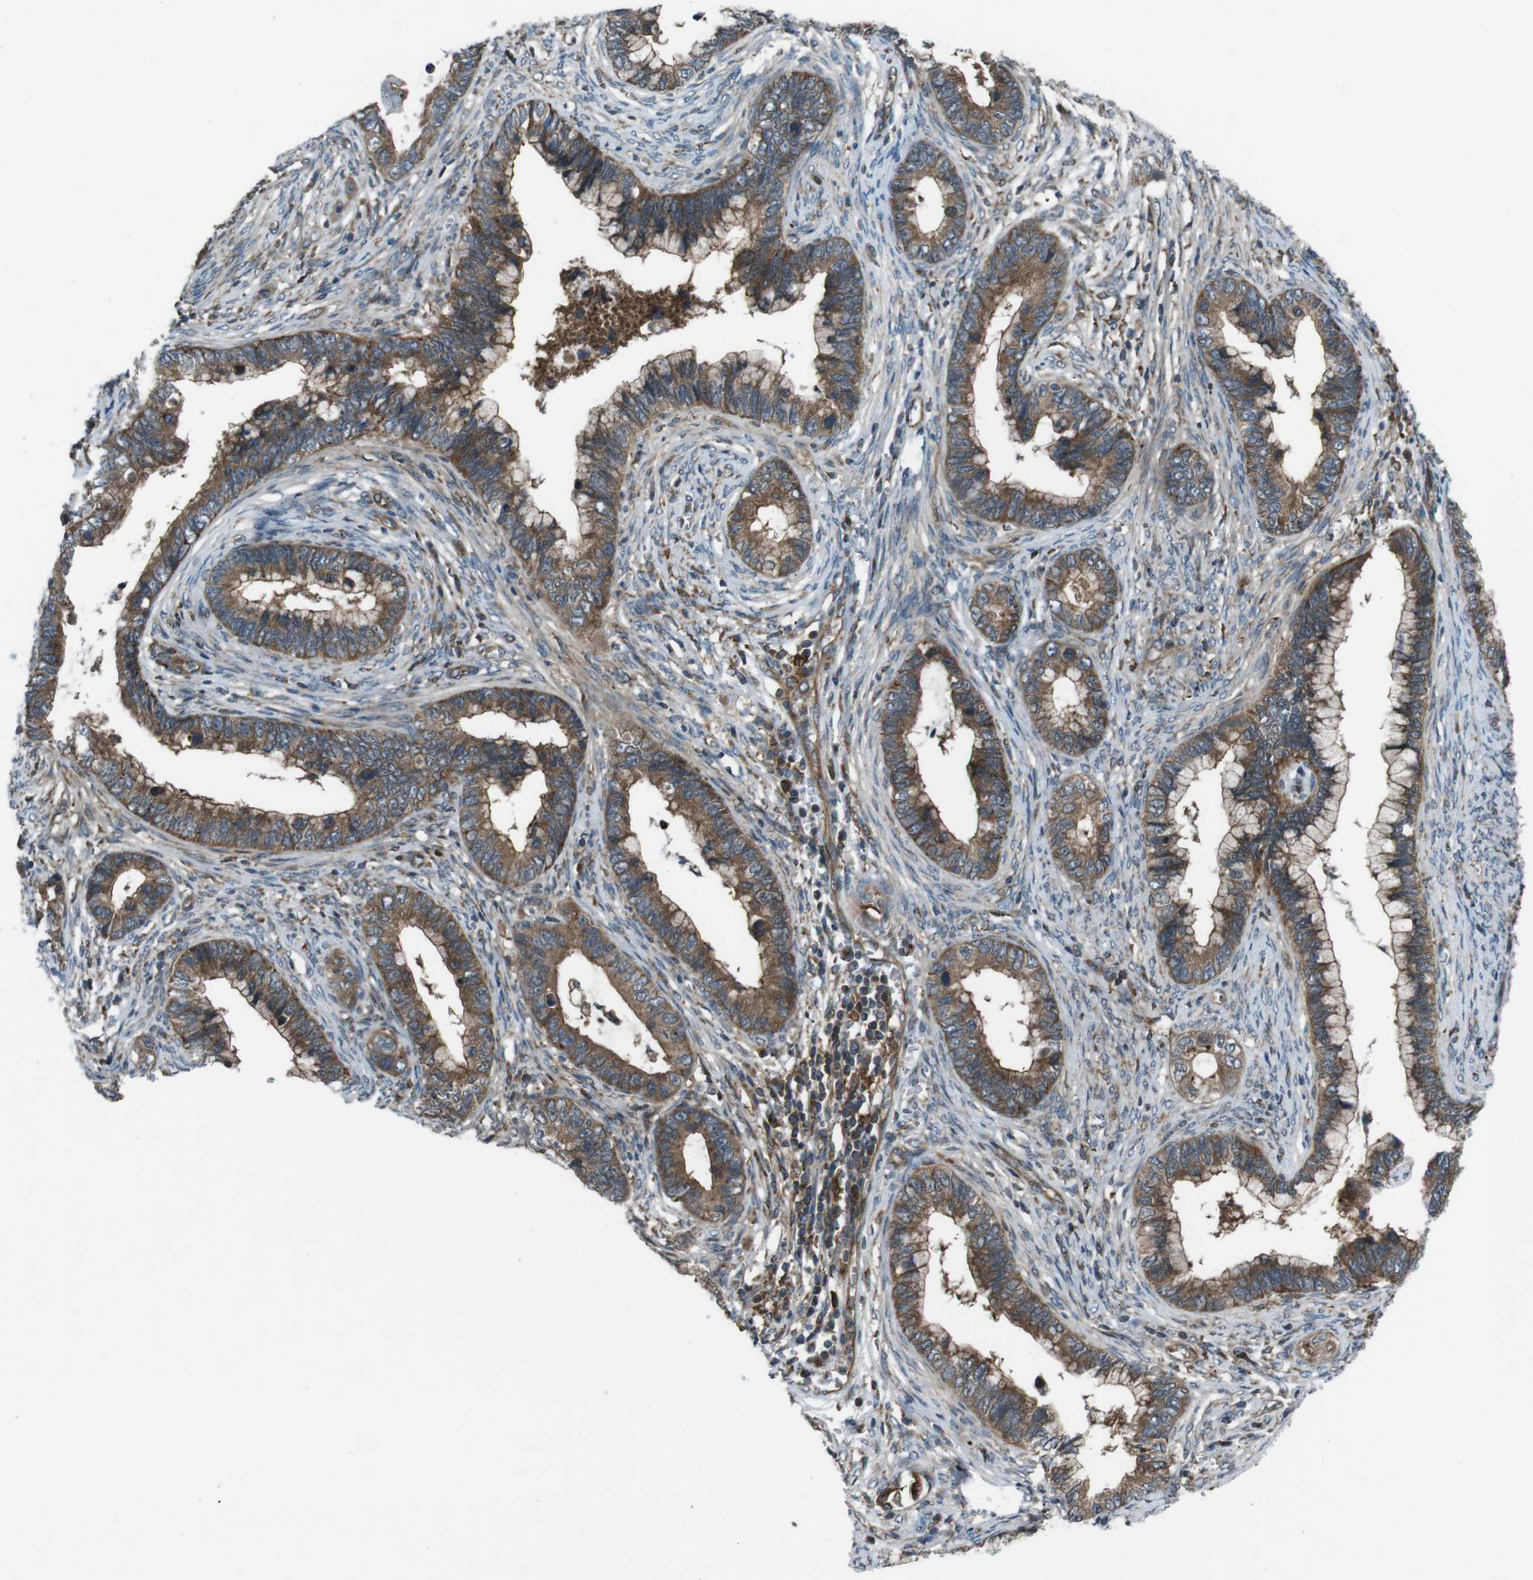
{"staining": {"intensity": "moderate", "quantity": ">75%", "location": "cytoplasmic/membranous"}, "tissue": "cervical cancer", "cell_type": "Tumor cells", "image_type": "cancer", "snomed": [{"axis": "morphology", "description": "Adenocarcinoma, NOS"}, {"axis": "topography", "description": "Cervix"}], "caption": "Immunohistochemistry (IHC) (DAB) staining of human cervical cancer demonstrates moderate cytoplasmic/membranous protein expression in about >75% of tumor cells.", "gene": "SLC27A4", "patient": {"sex": "female", "age": 44}}